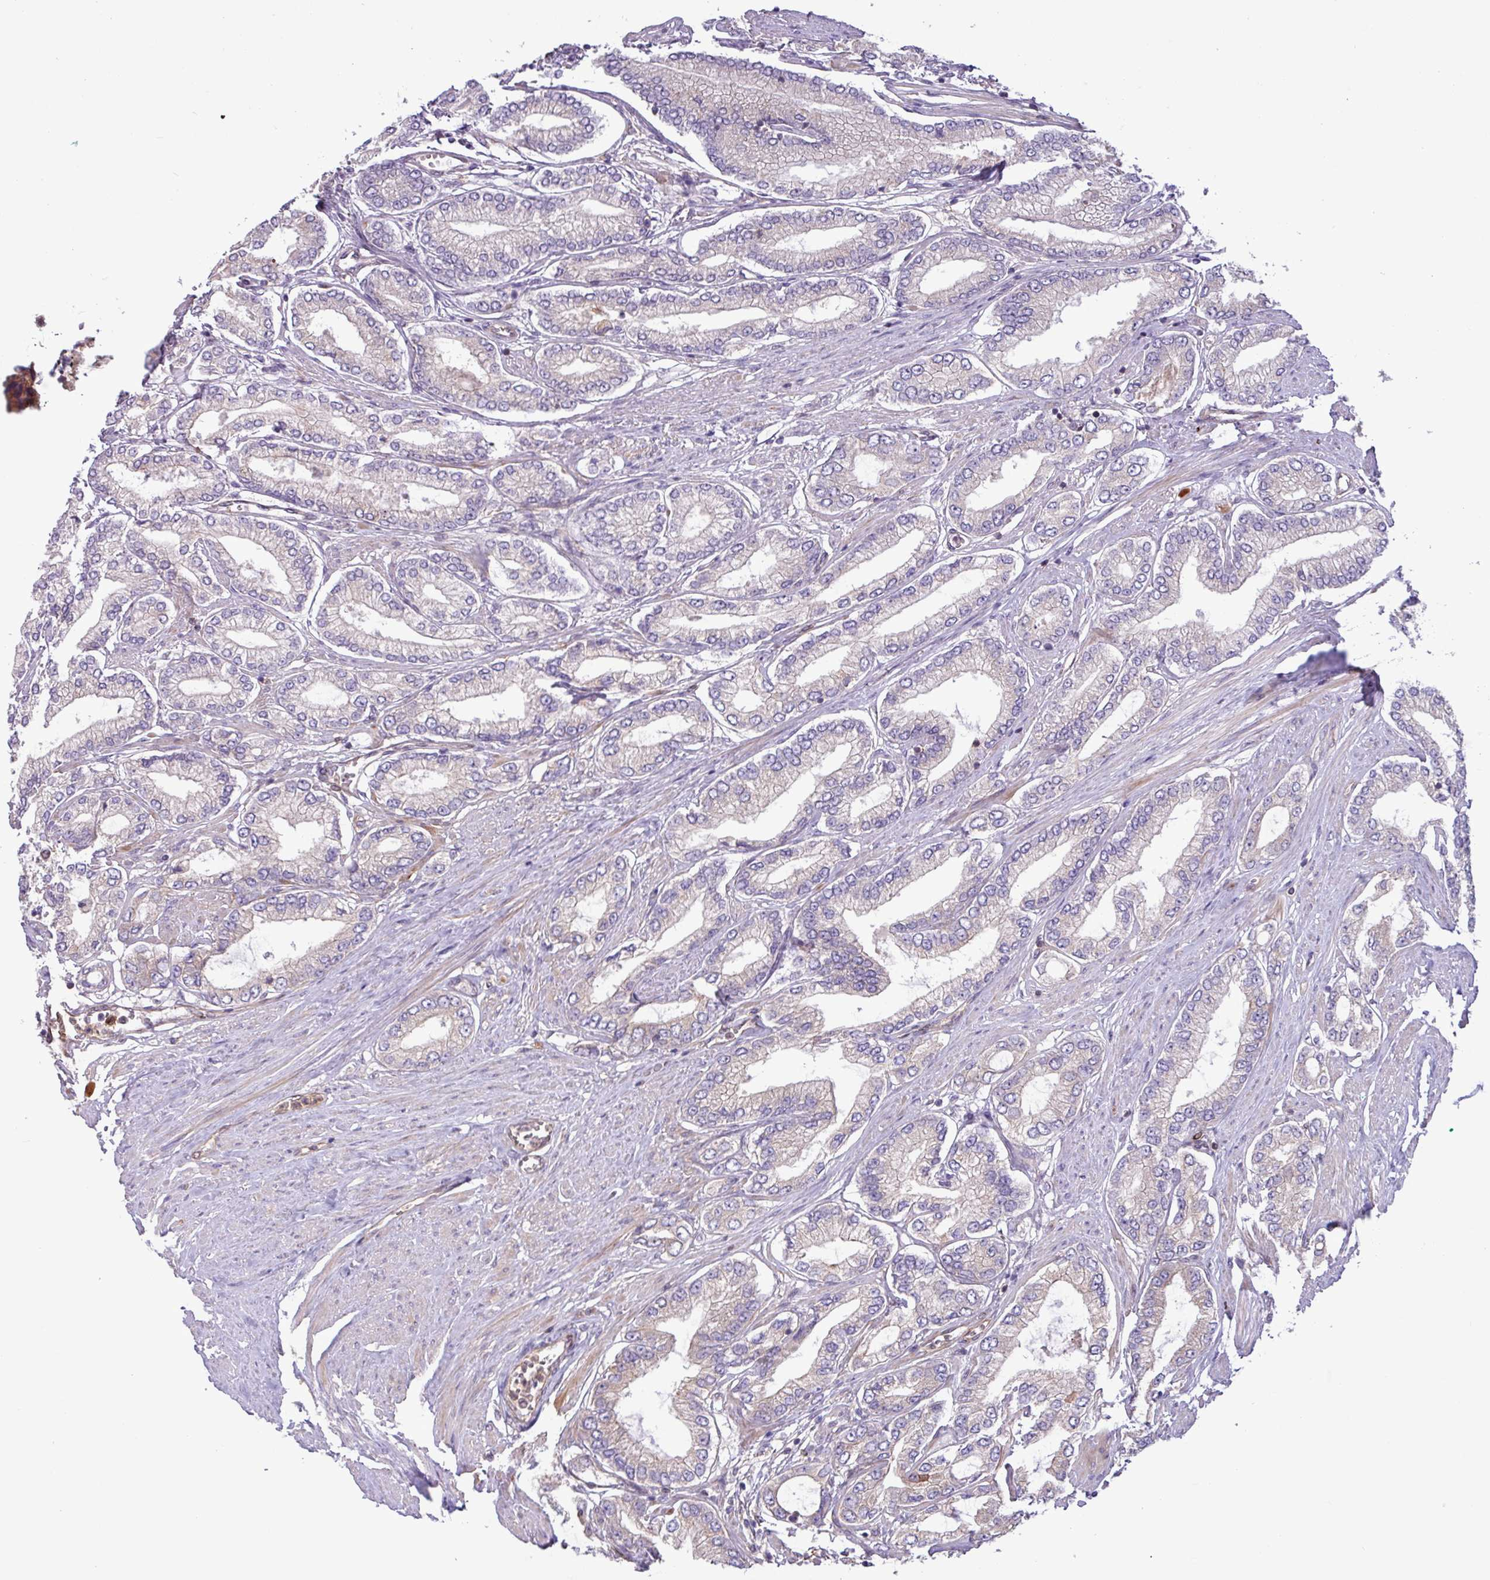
{"staining": {"intensity": "weak", "quantity": "<25%", "location": "cytoplasmic/membranous"}, "tissue": "prostate cancer", "cell_type": "Tumor cells", "image_type": "cancer", "snomed": [{"axis": "morphology", "description": "Adenocarcinoma, Low grade"}, {"axis": "topography", "description": "Prostate"}], "caption": "There is no significant positivity in tumor cells of prostate low-grade adenocarcinoma.", "gene": "CNTRL", "patient": {"sex": "male", "age": 63}}